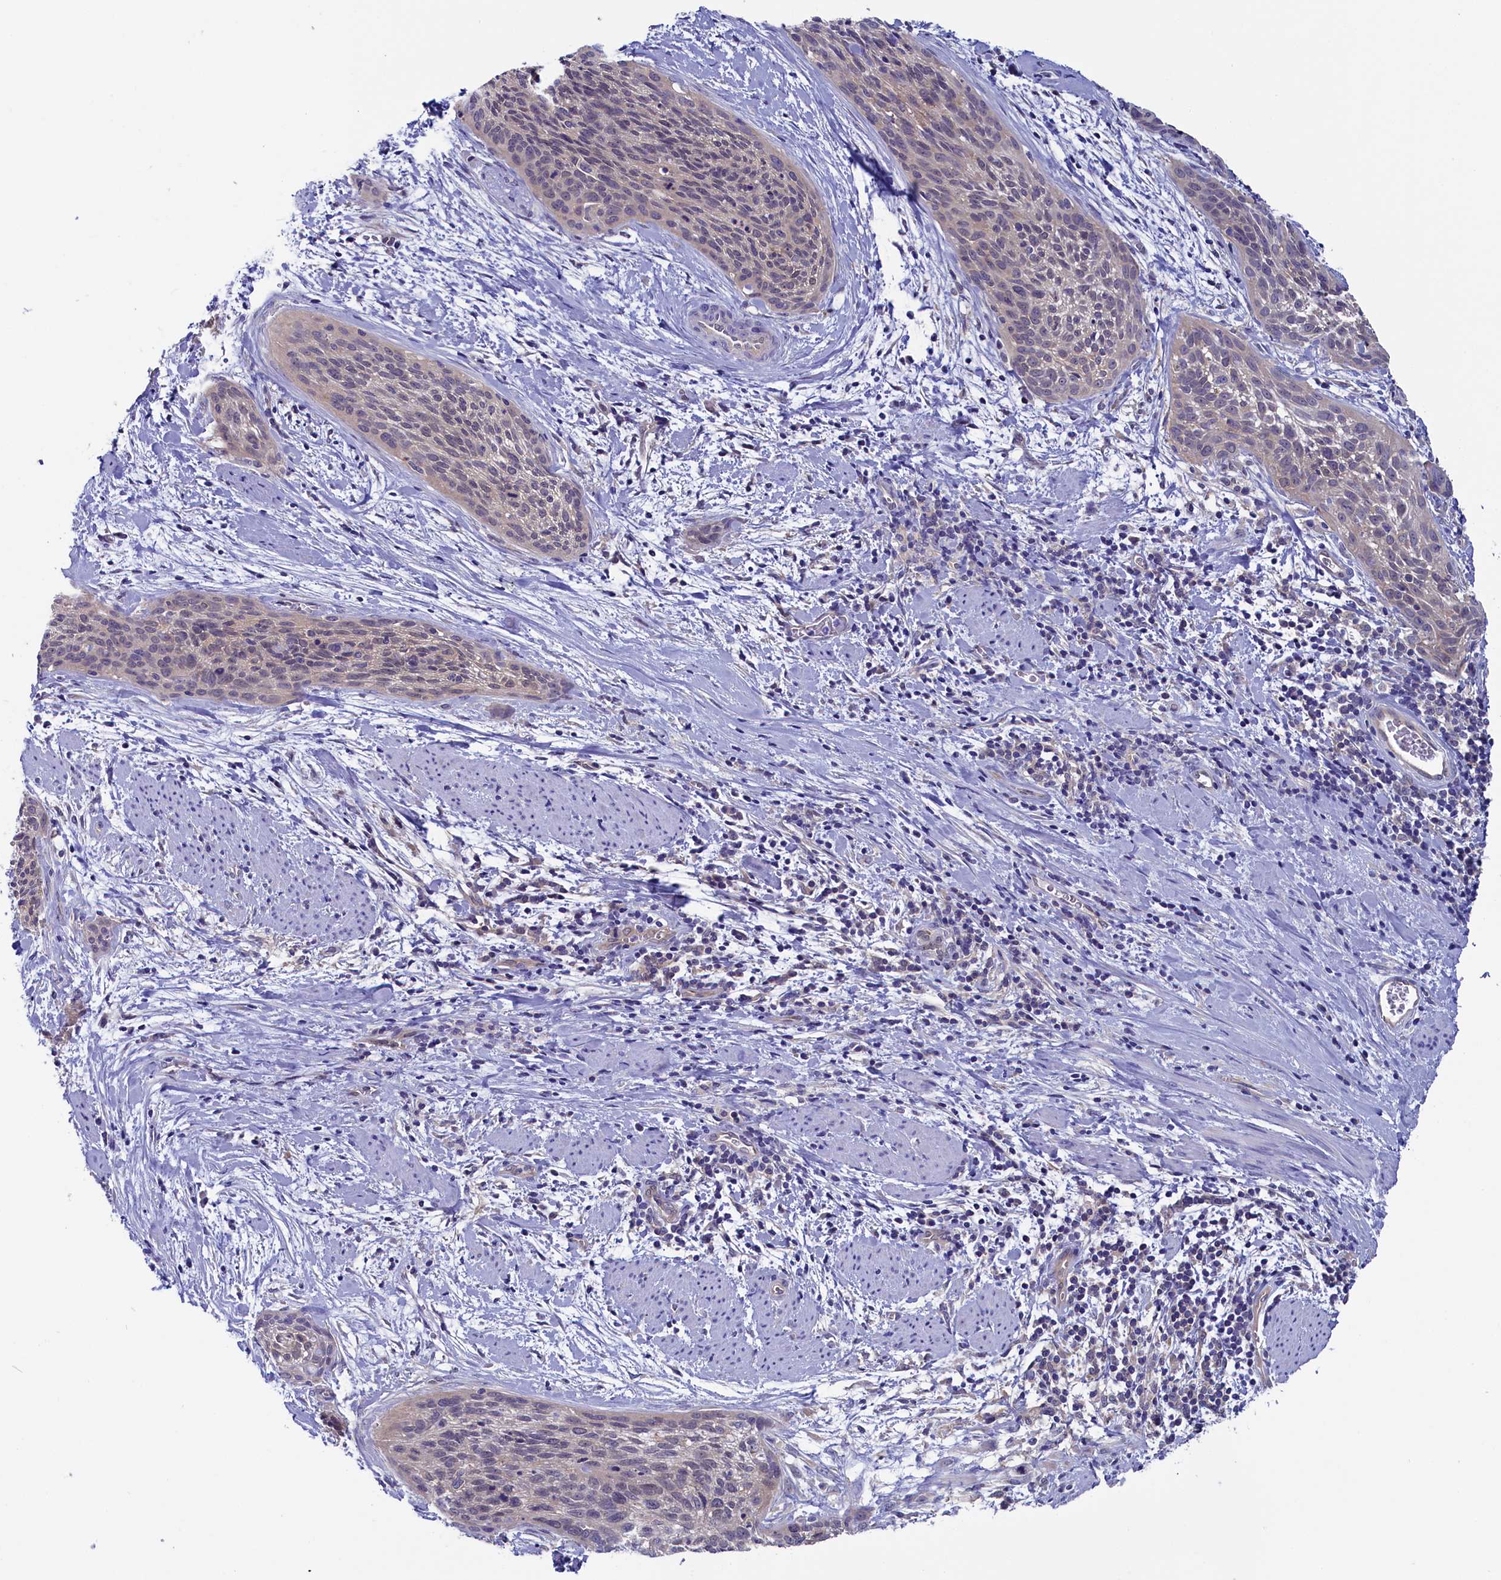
{"staining": {"intensity": "negative", "quantity": "none", "location": "none"}, "tissue": "cervical cancer", "cell_type": "Tumor cells", "image_type": "cancer", "snomed": [{"axis": "morphology", "description": "Squamous cell carcinoma, NOS"}, {"axis": "topography", "description": "Cervix"}], "caption": "An IHC micrograph of cervical cancer (squamous cell carcinoma) is shown. There is no staining in tumor cells of cervical cancer (squamous cell carcinoma).", "gene": "CIAPIN1", "patient": {"sex": "female", "age": 55}}